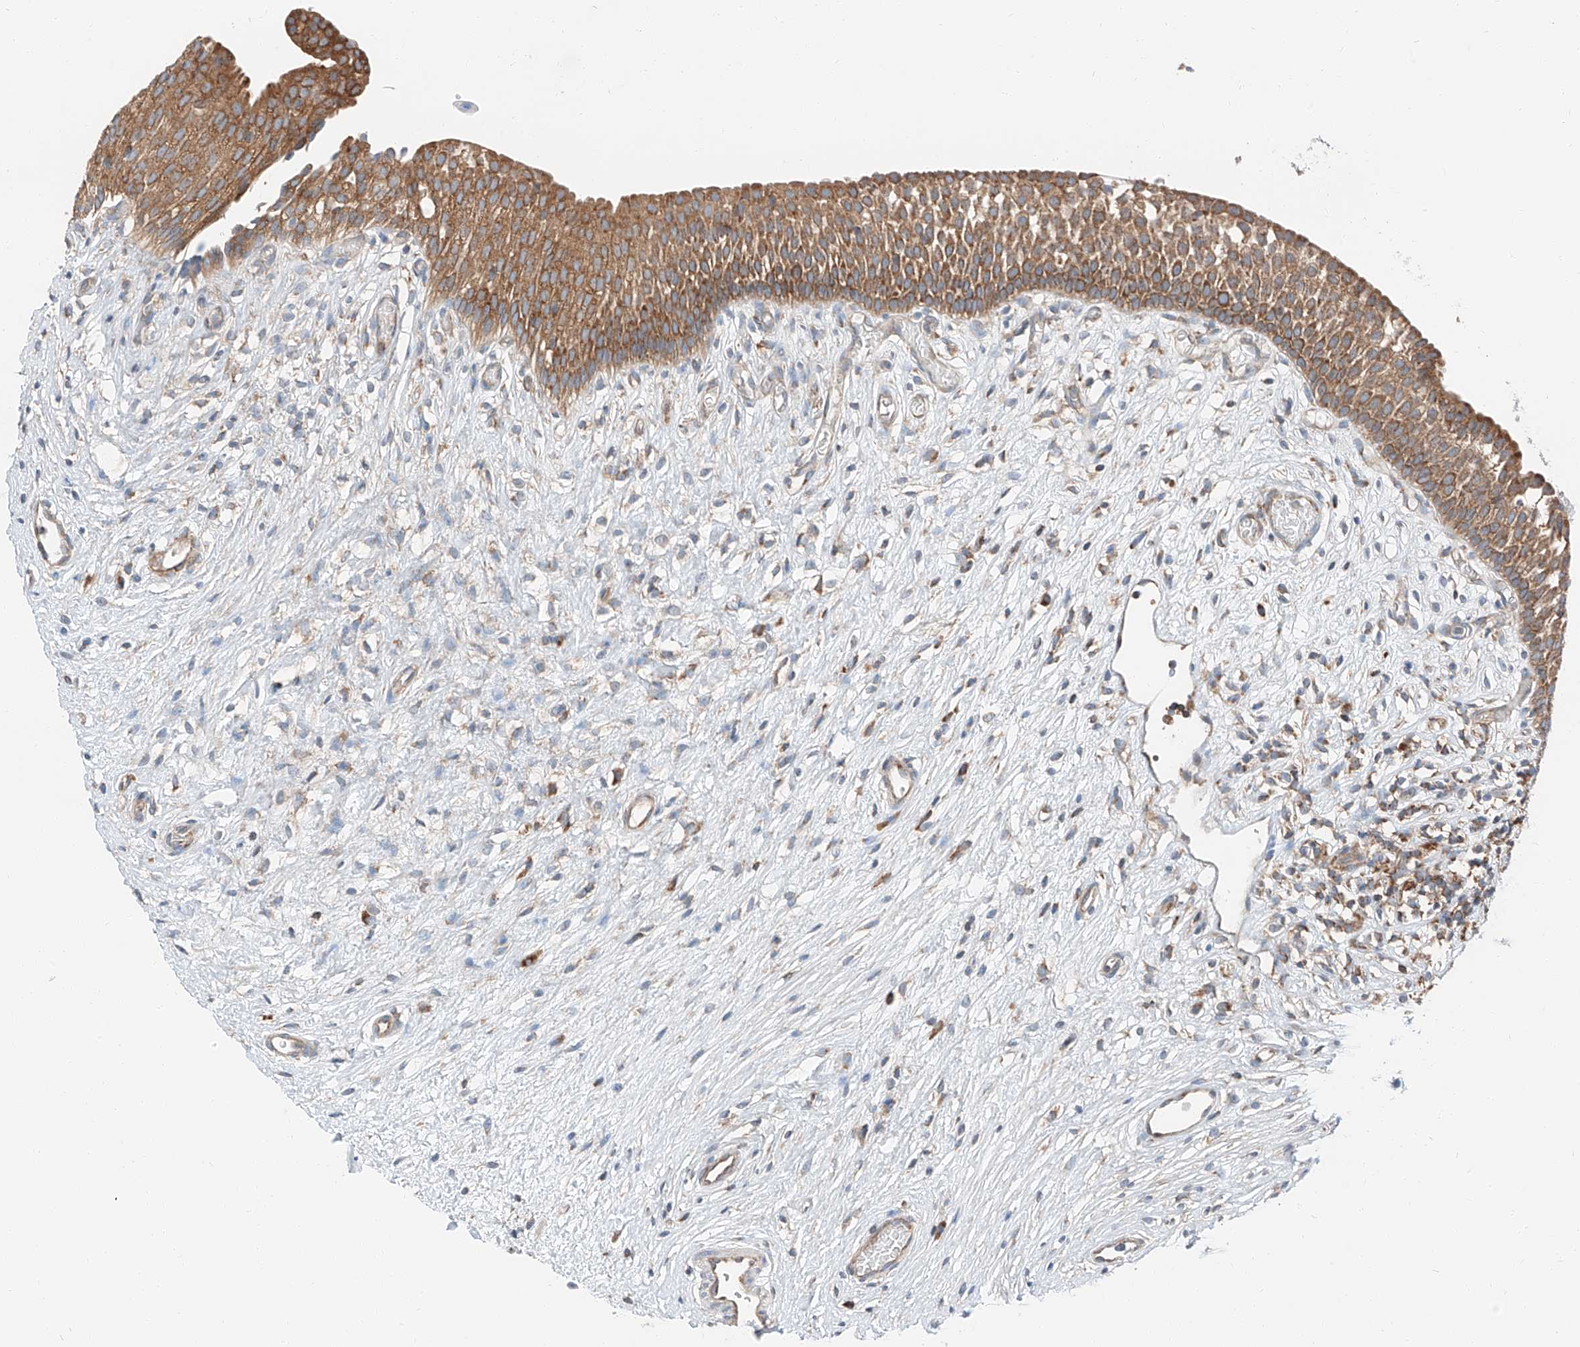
{"staining": {"intensity": "strong", "quantity": ">75%", "location": "cytoplasmic/membranous"}, "tissue": "urinary bladder", "cell_type": "Urothelial cells", "image_type": "normal", "snomed": [{"axis": "morphology", "description": "Normal tissue, NOS"}, {"axis": "topography", "description": "Urinary bladder"}], "caption": "Brown immunohistochemical staining in benign human urinary bladder exhibits strong cytoplasmic/membranous positivity in approximately >75% of urothelial cells. (Stains: DAB (3,3'-diaminobenzidine) in brown, nuclei in blue, Microscopy: brightfield microscopy at high magnification).", "gene": "ZC3H15", "patient": {"sex": "male", "age": 1}}